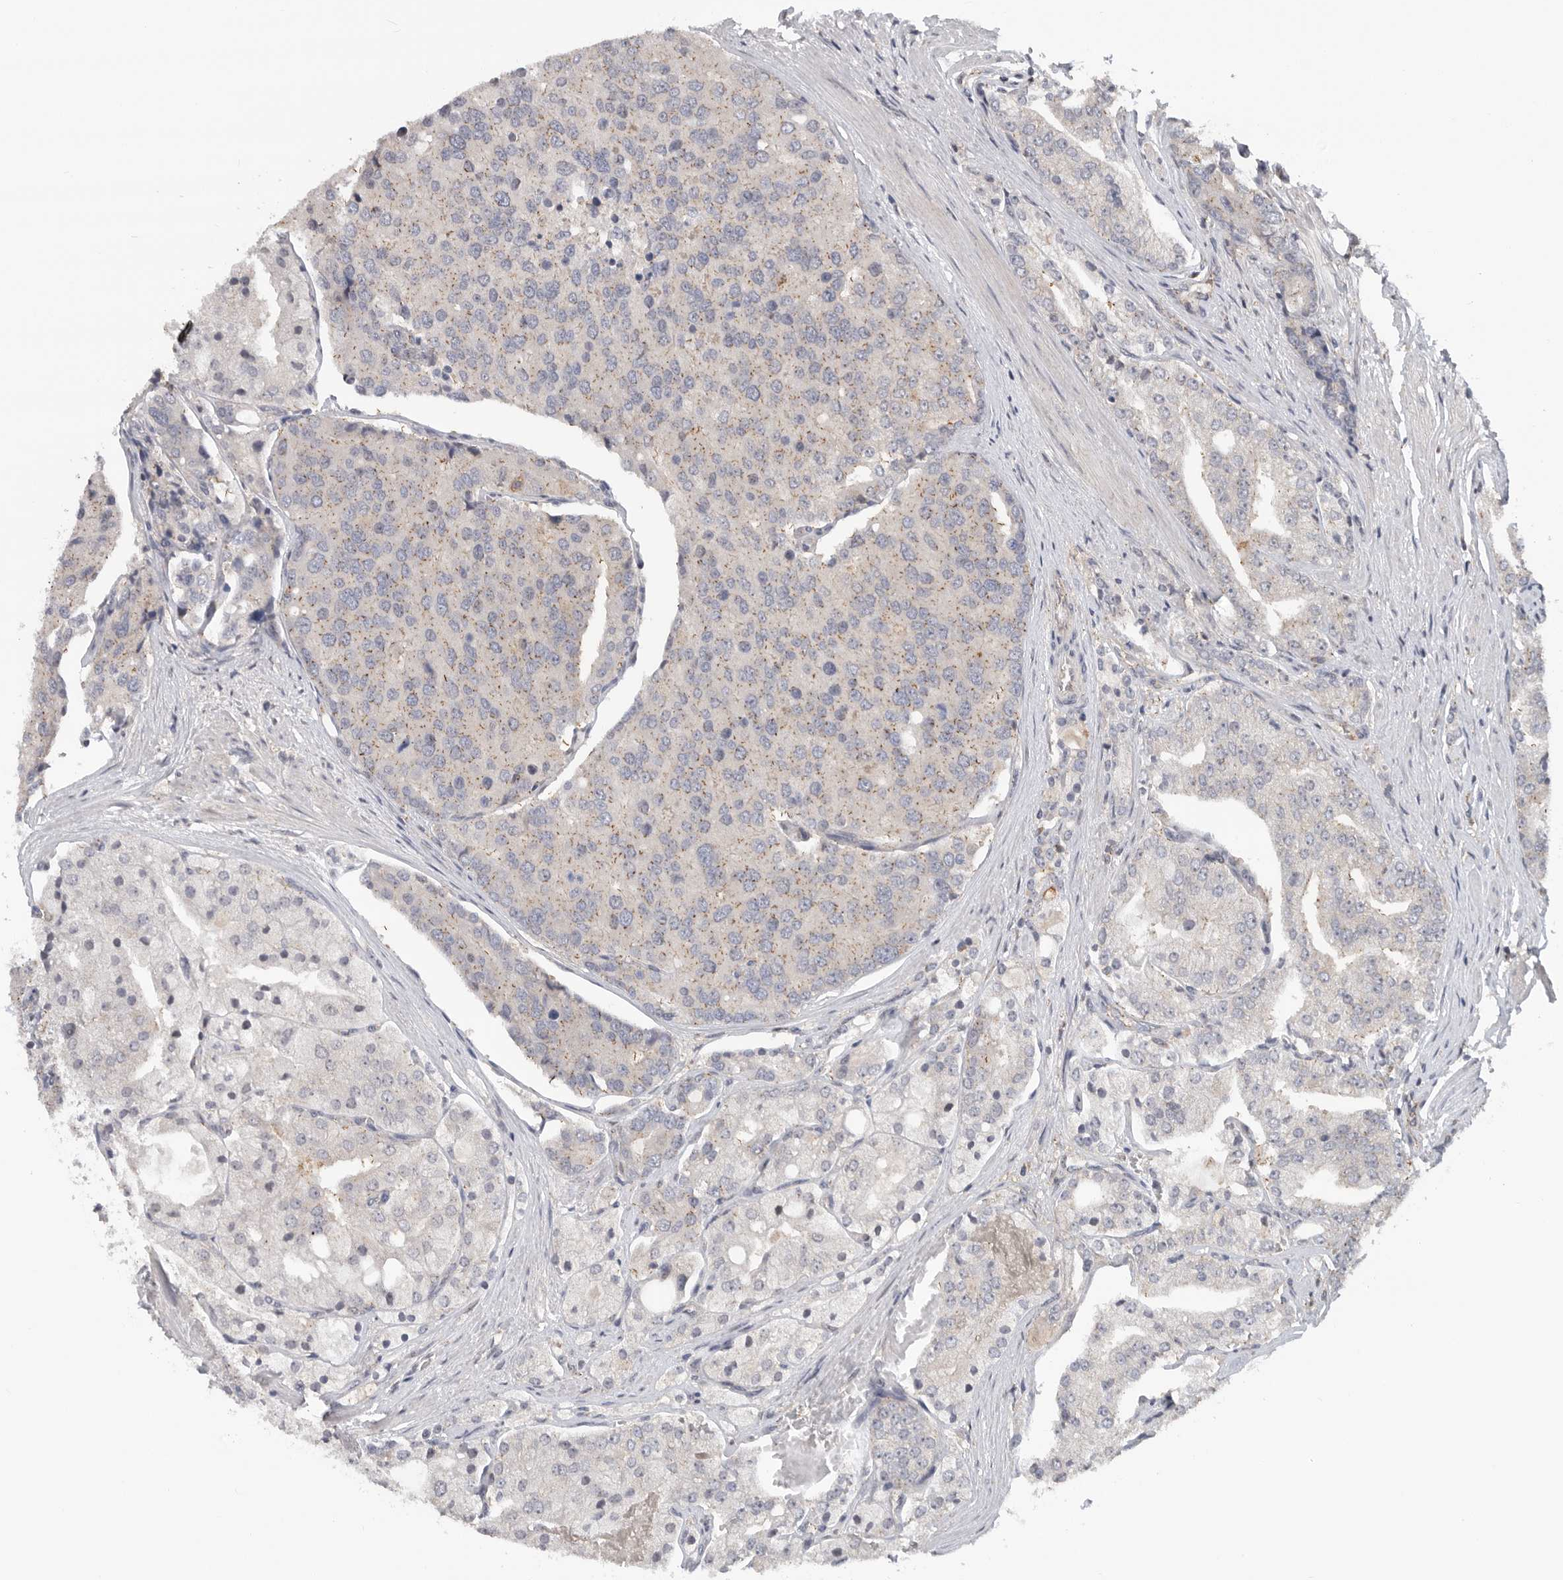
{"staining": {"intensity": "weak", "quantity": "25%-75%", "location": "cytoplasmic/membranous"}, "tissue": "prostate cancer", "cell_type": "Tumor cells", "image_type": "cancer", "snomed": [{"axis": "morphology", "description": "Adenocarcinoma, High grade"}, {"axis": "topography", "description": "Prostate"}], "caption": "Prostate cancer (adenocarcinoma (high-grade)) stained for a protein shows weak cytoplasmic/membranous positivity in tumor cells. (Brightfield microscopy of DAB IHC at high magnification).", "gene": "KLK5", "patient": {"sex": "male", "age": 50}}